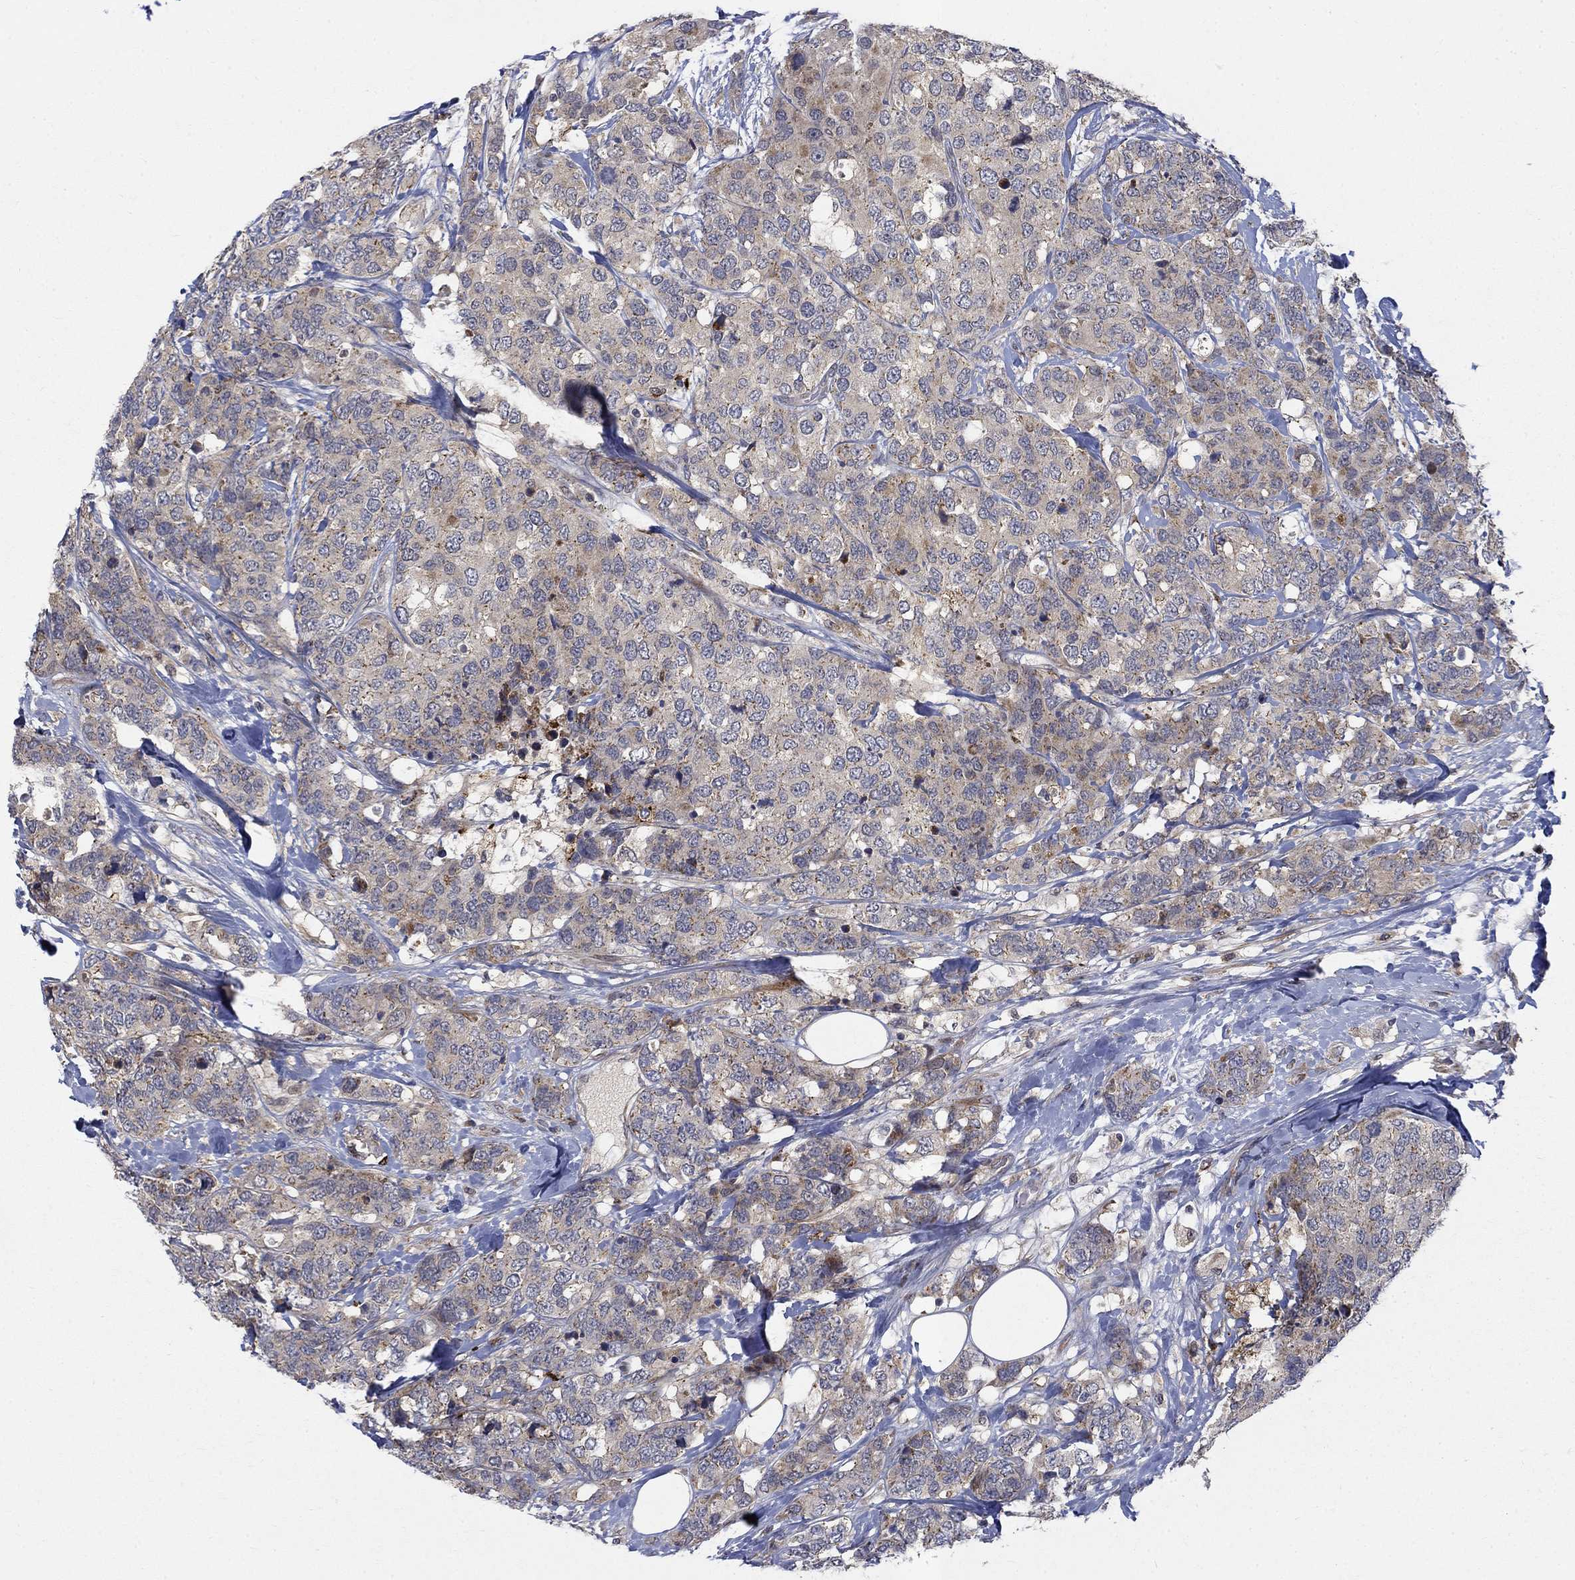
{"staining": {"intensity": "negative", "quantity": "none", "location": "none"}, "tissue": "breast cancer", "cell_type": "Tumor cells", "image_type": "cancer", "snomed": [{"axis": "morphology", "description": "Lobular carcinoma"}, {"axis": "topography", "description": "Breast"}], "caption": "High power microscopy image of an immunohistochemistry photomicrograph of breast cancer, revealing no significant staining in tumor cells. (IHC, brightfield microscopy, high magnification).", "gene": "WDR19", "patient": {"sex": "female", "age": 59}}